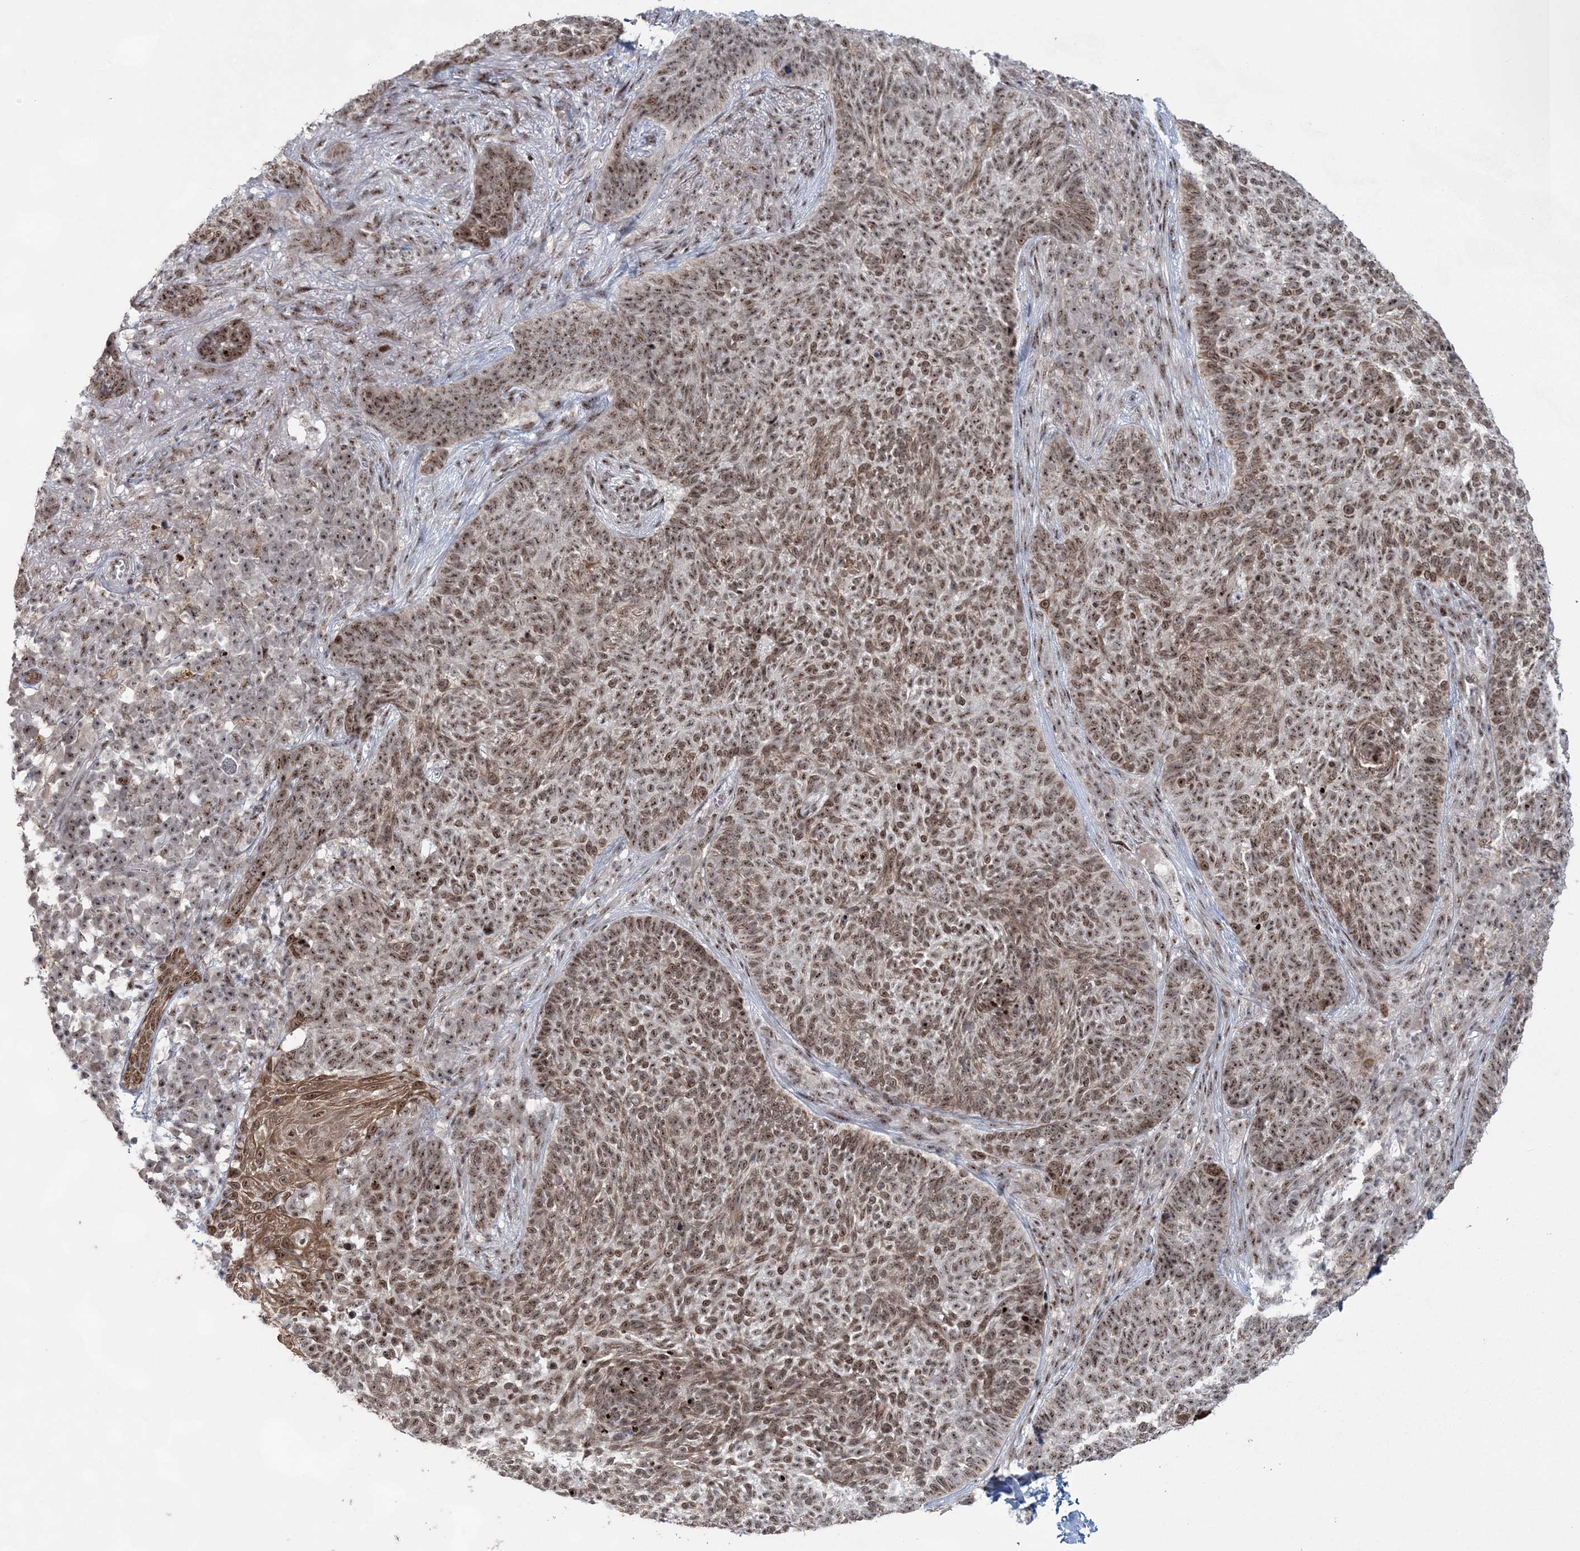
{"staining": {"intensity": "moderate", "quantity": ">75%", "location": "nuclear"}, "tissue": "skin cancer", "cell_type": "Tumor cells", "image_type": "cancer", "snomed": [{"axis": "morphology", "description": "Basal cell carcinoma"}, {"axis": "topography", "description": "Skin"}], "caption": "Skin cancer (basal cell carcinoma) stained with a brown dye exhibits moderate nuclear positive staining in approximately >75% of tumor cells.", "gene": "KDM6B", "patient": {"sex": "male", "age": 85}}